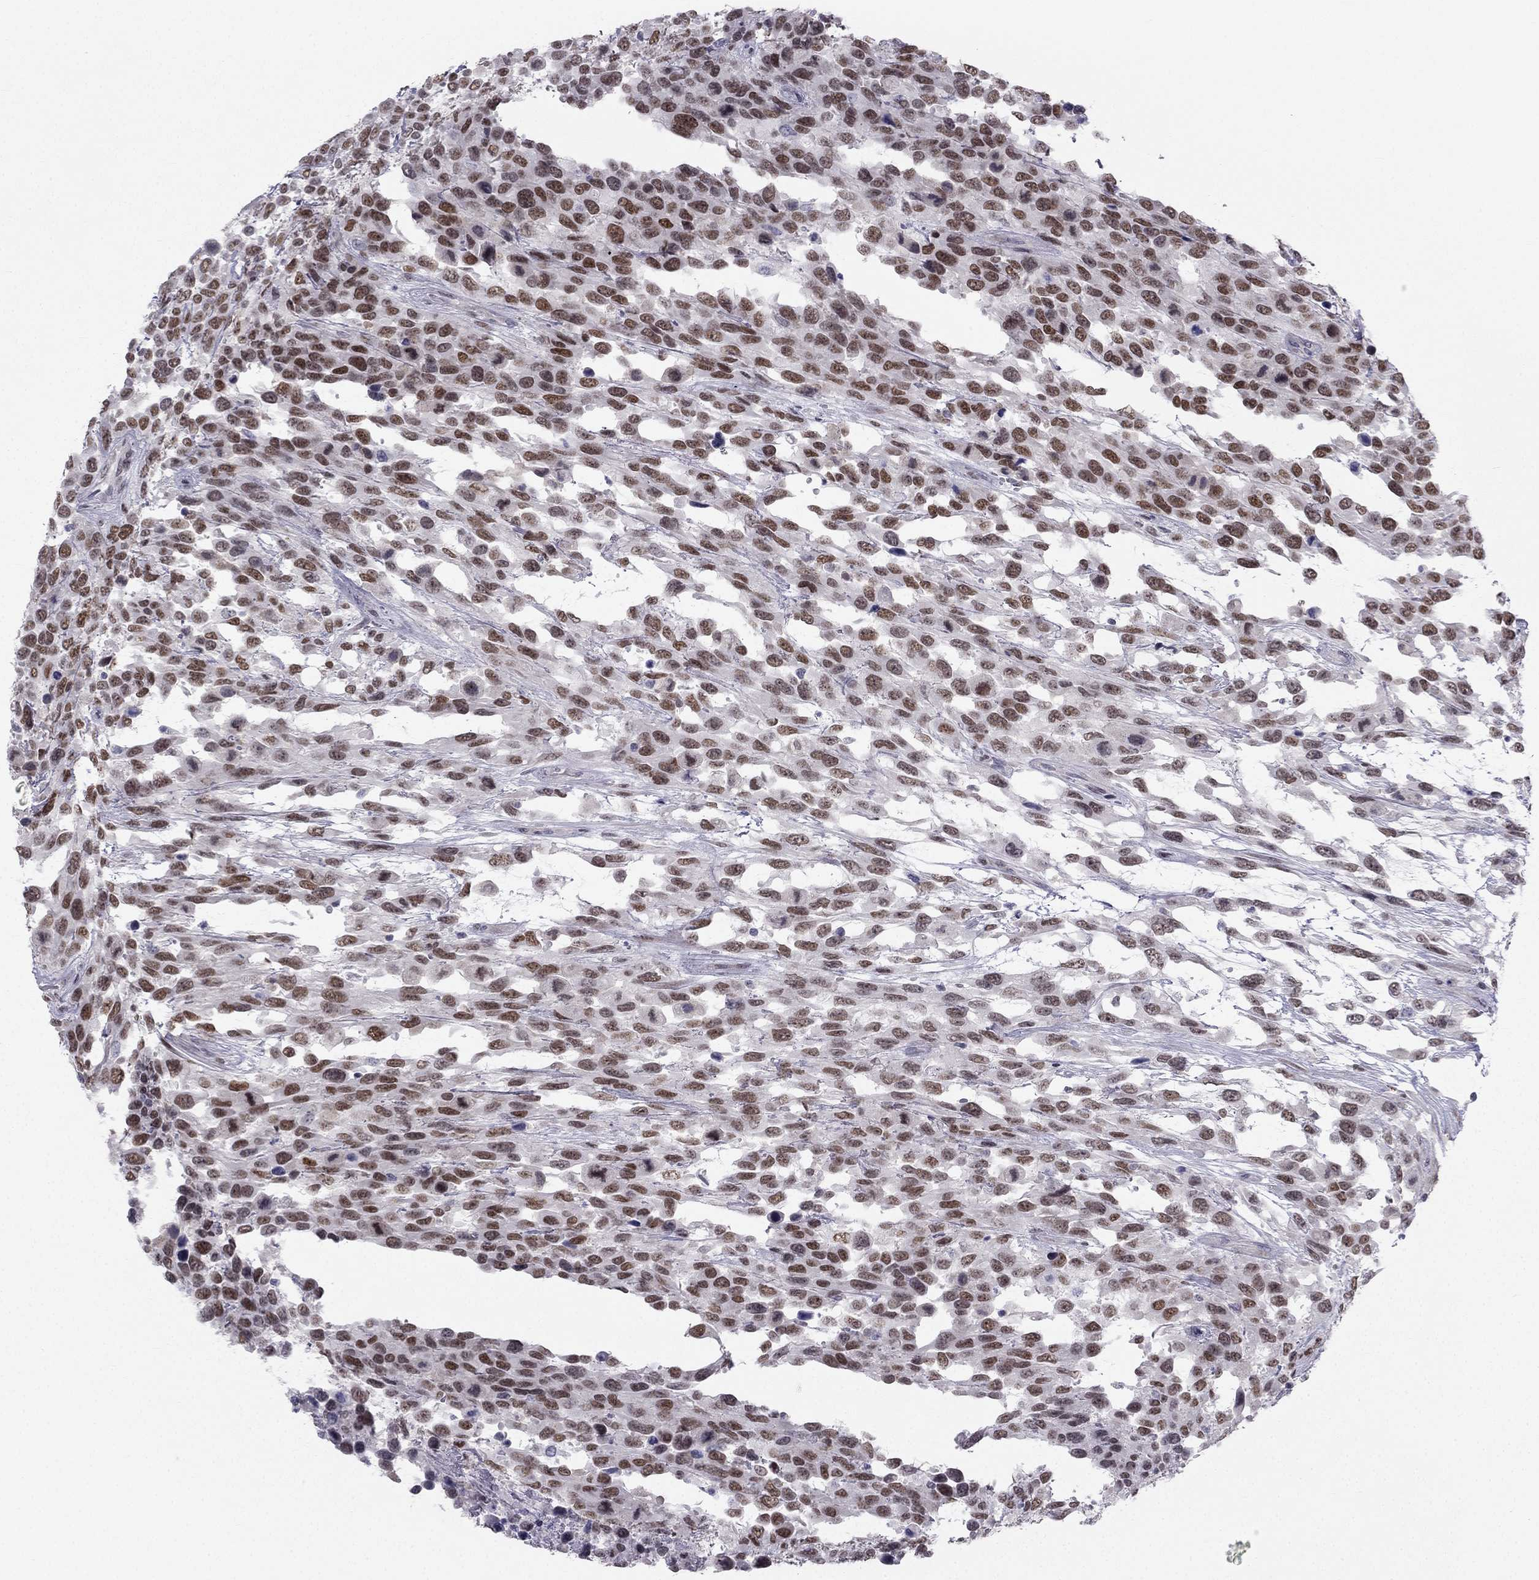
{"staining": {"intensity": "moderate", "quantity": ">75%", "location": "nuclear"}, "tissue": "urothelial cancer", "cell_type": "Tumor cells", "image_type": "cancer", "snomed": [{"axis": "morphology", "description": "Urothelial carcinoma, High grade"}, {"axis": "topography", "description": "Urinary bladder"}], "caption": "IHC of human urothelial carcinoma (high-grade) displays medium levels of moderate nuclear staining in about >75% of tumor cells.", "gene": "TRPS1", "patient": {"sex": "female", "age": 70}}